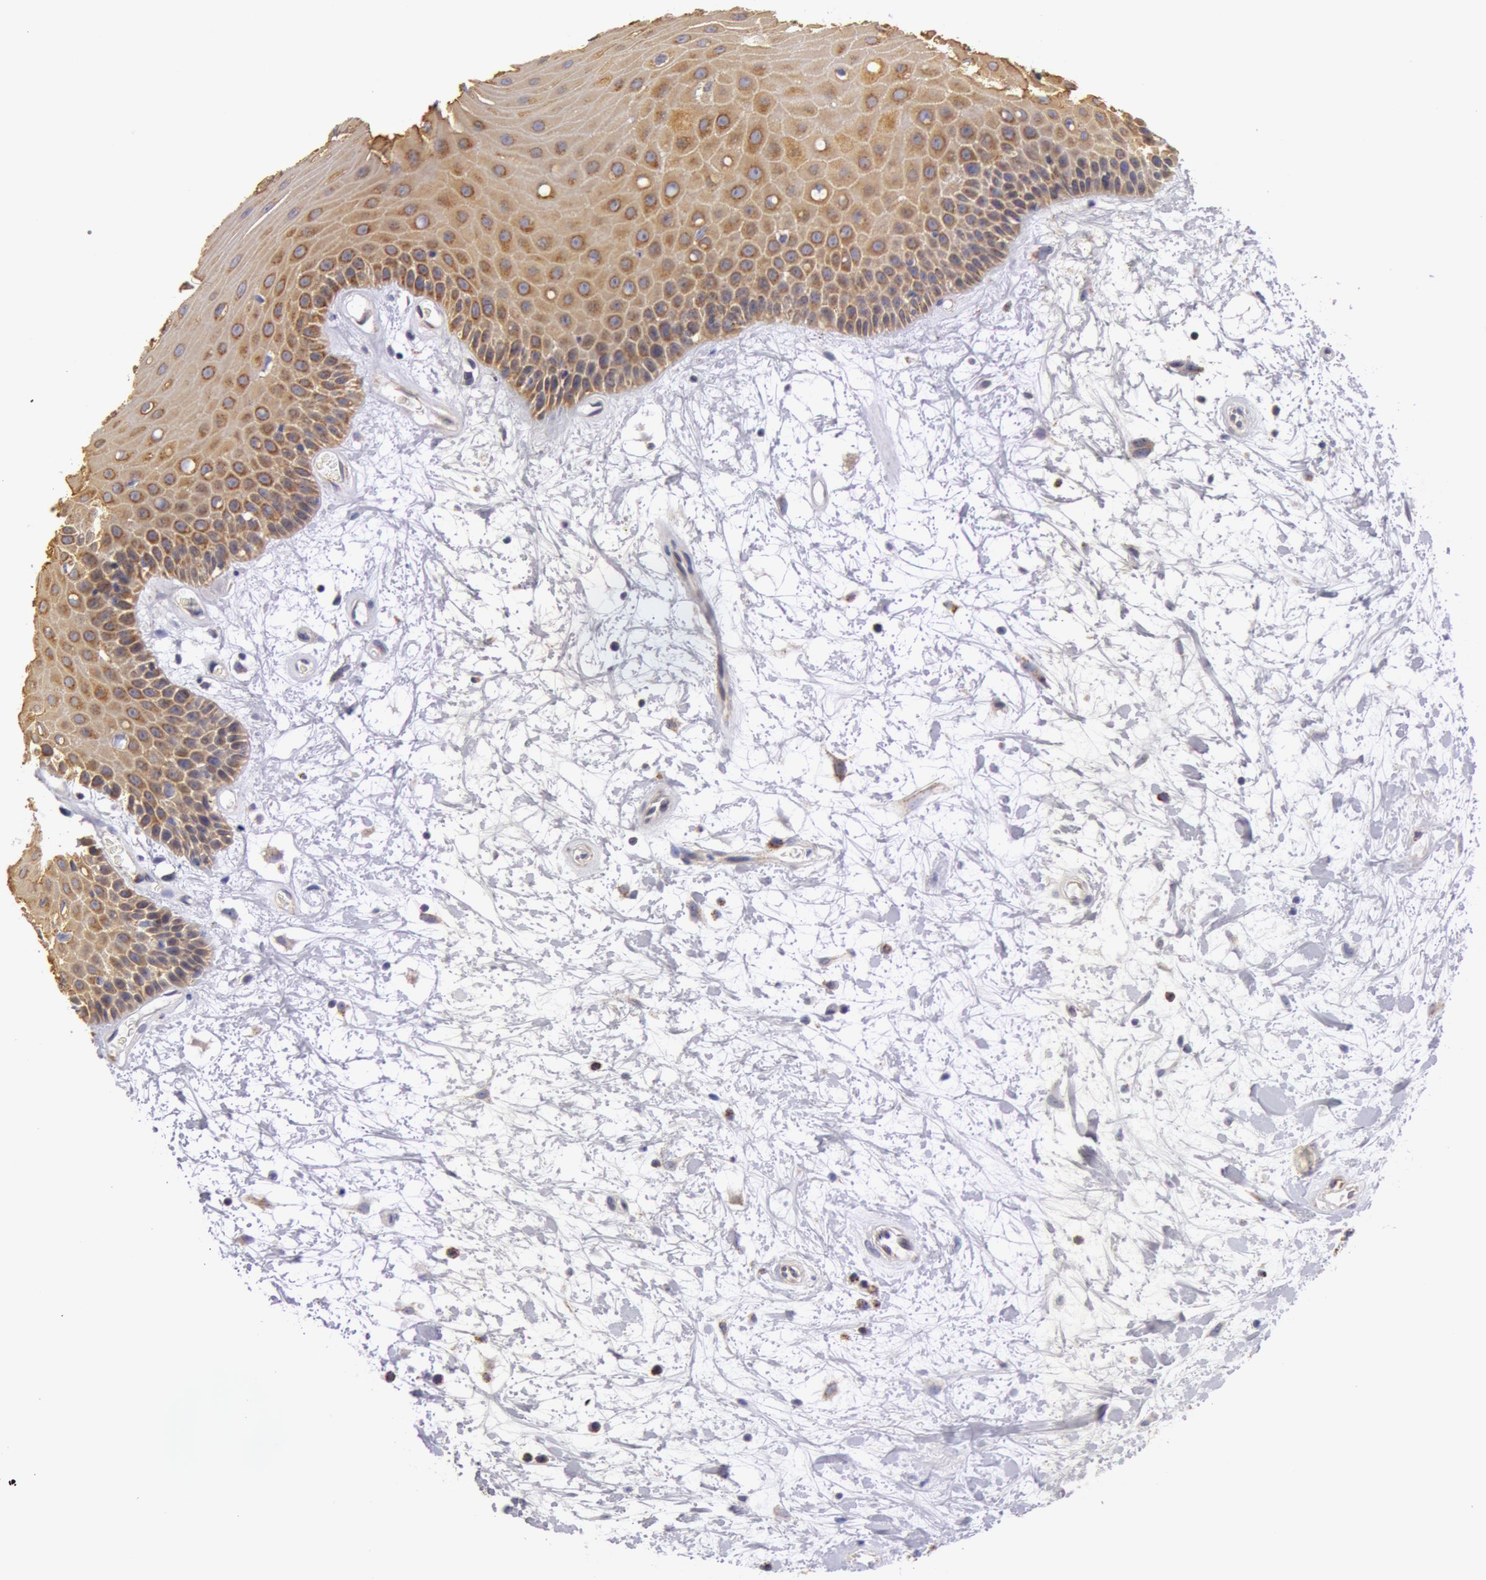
{"staining": {"intensity": "strong", "quantity": ">75%", "location": "cytoplasmic/membranous"}, "tissue": "oral mucosa", "cell_type": "Squamous epithelial cells", "image_type": "normal", "snomed": [{"axis": "morphology", "description": "Normal tissue, NOS"}, {"axis": "topography", "description": "Oral tissue"}], "caption": "An IHC image of normal tissue is shown. Protein staining in brown shows strong cytoplasmic/membranous positivity in oral mucosa within squamous epithelial cells.", "gene": "KRT18", "patient": {"sex": "female", "age": 79}}